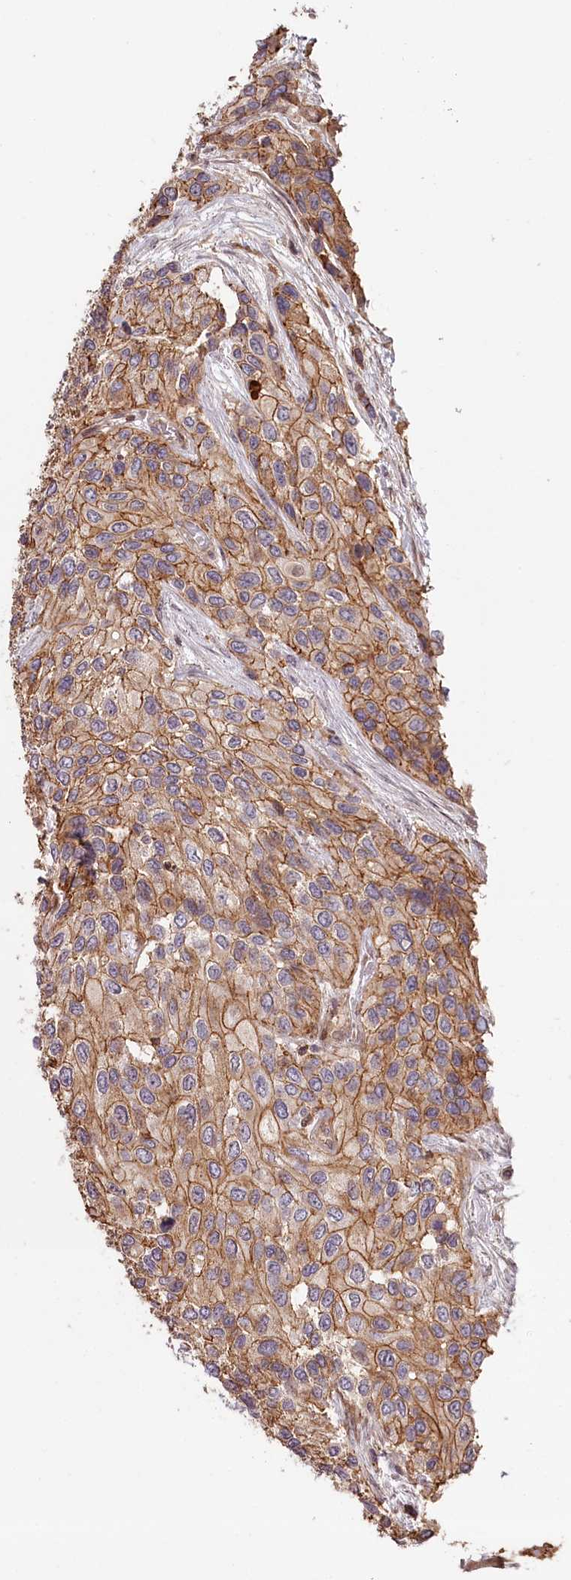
{"staining": {"intensity": "moderate", "quantity": ">75%", "location": "cytoplasmic/membranous"}, "tissue": "urothelial cancer", "cell_type": "Tumor cells", "image_type": "cancer", "snomed": [{"axis": "morphology", "description": "Normal tissue, NOS"}, {"axis": "morphology", "description": "Urothelial carcinoma, High grade"}, {"axis": "topography", "description": "Vascular tissue"}, {"axis": "topography", "description": "Urinary bladder"}], "caption": "This image displays immunohistochemistry staining of human urothelial carcinoma (high-grade), with medium moderate cytoplasmic/membranous expression in approximately >75% of tumor cells.", "gene": "KIF14", "patient": {"sex": "female", "age": 56}}